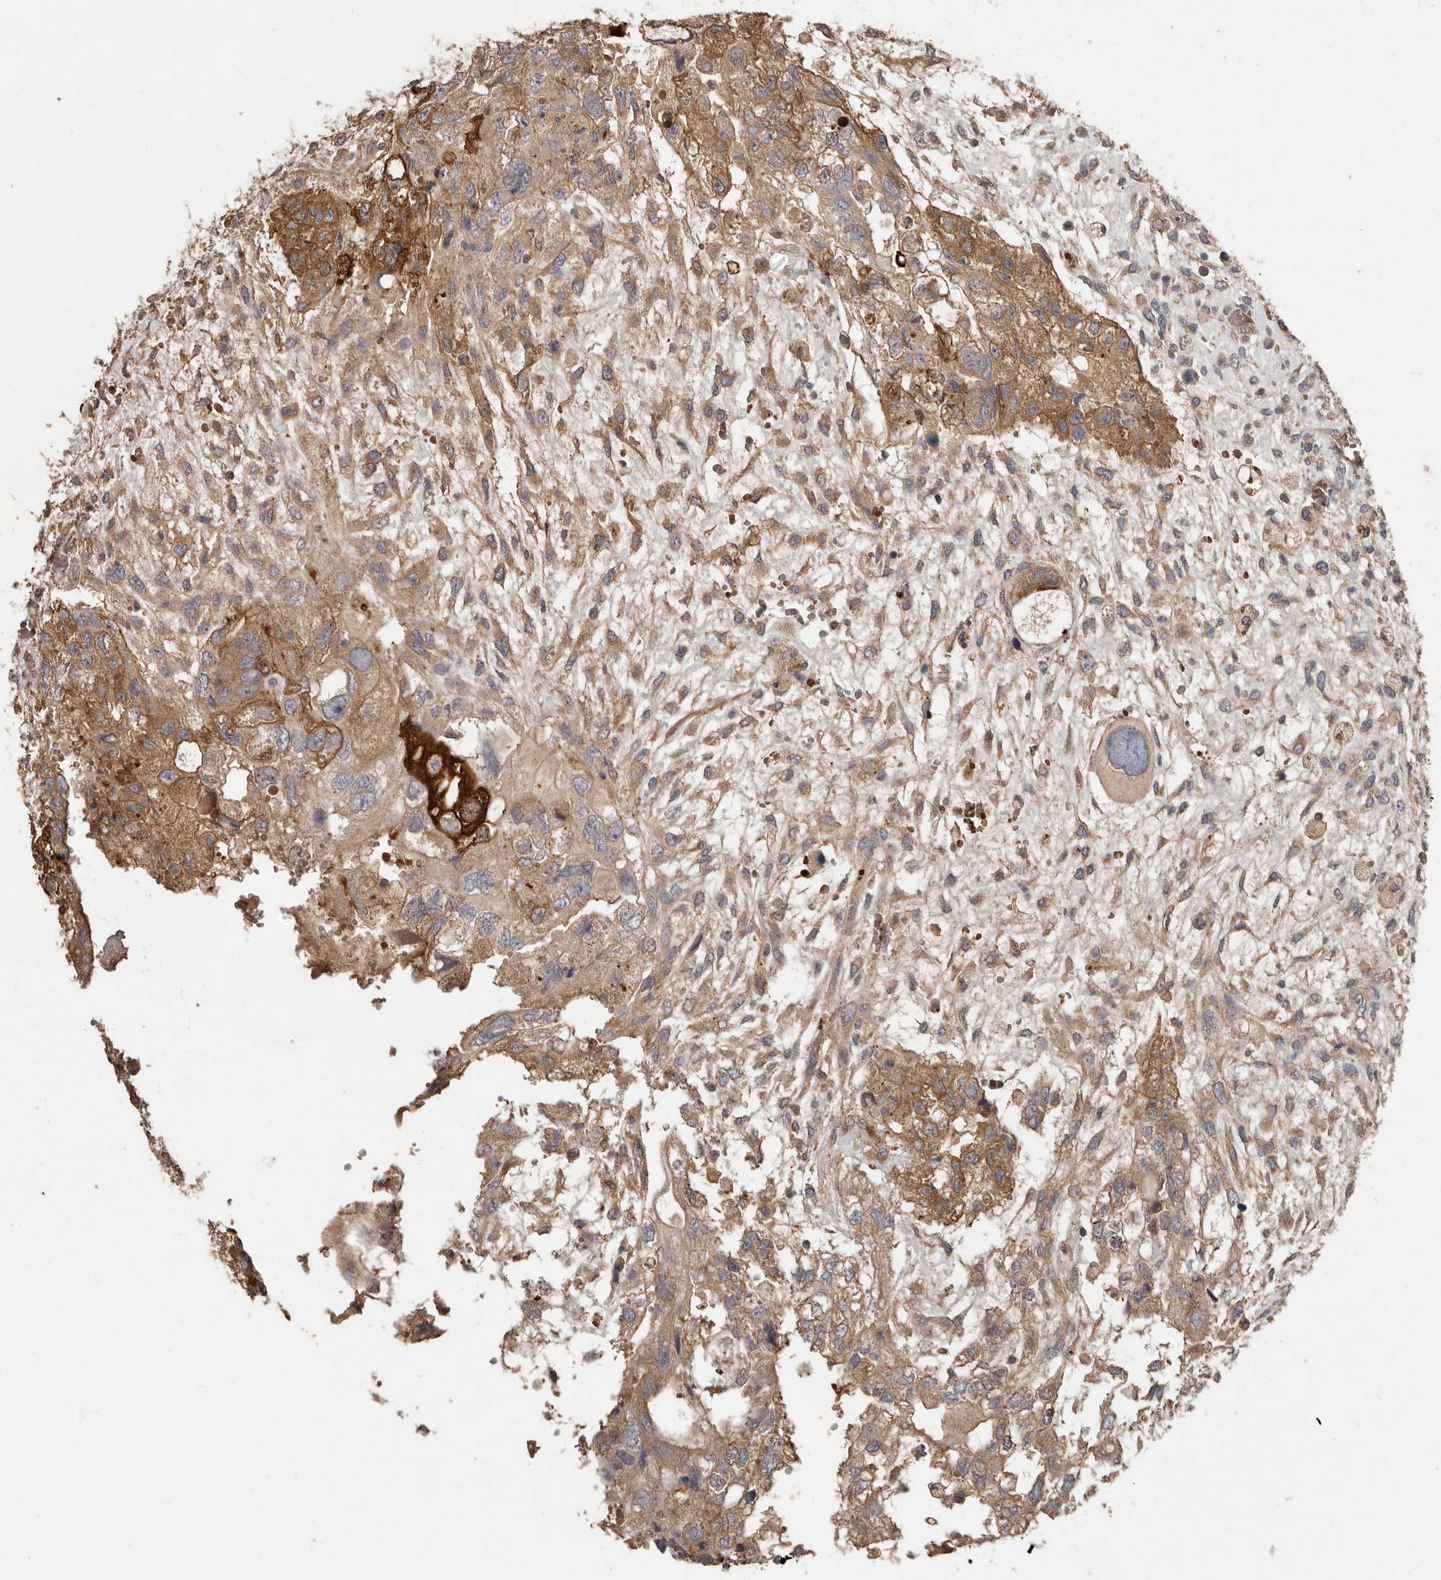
{"staining": {"intensity": "moderate", "quantity": ">75%", "location": "cytoplasmic/membranous"}, "tissue": "testis cancer", "cell_type": "Tumor cells", "image_type": "cancer", "snomed": [{"axis": "morphology", "description": "Carcinoma, Embryonal, NOS"}, {"axis": "topography", "description": "Testis"}], "caption": "Immunohistochemical staining of human testis cancer (embryonal carcinoma) displays moderate cytoplasmic/membranous protein staining in approximately >75% of tumor cells.", "gene": "KIF26B", "patient": {"sex": "male", "age": 36}}